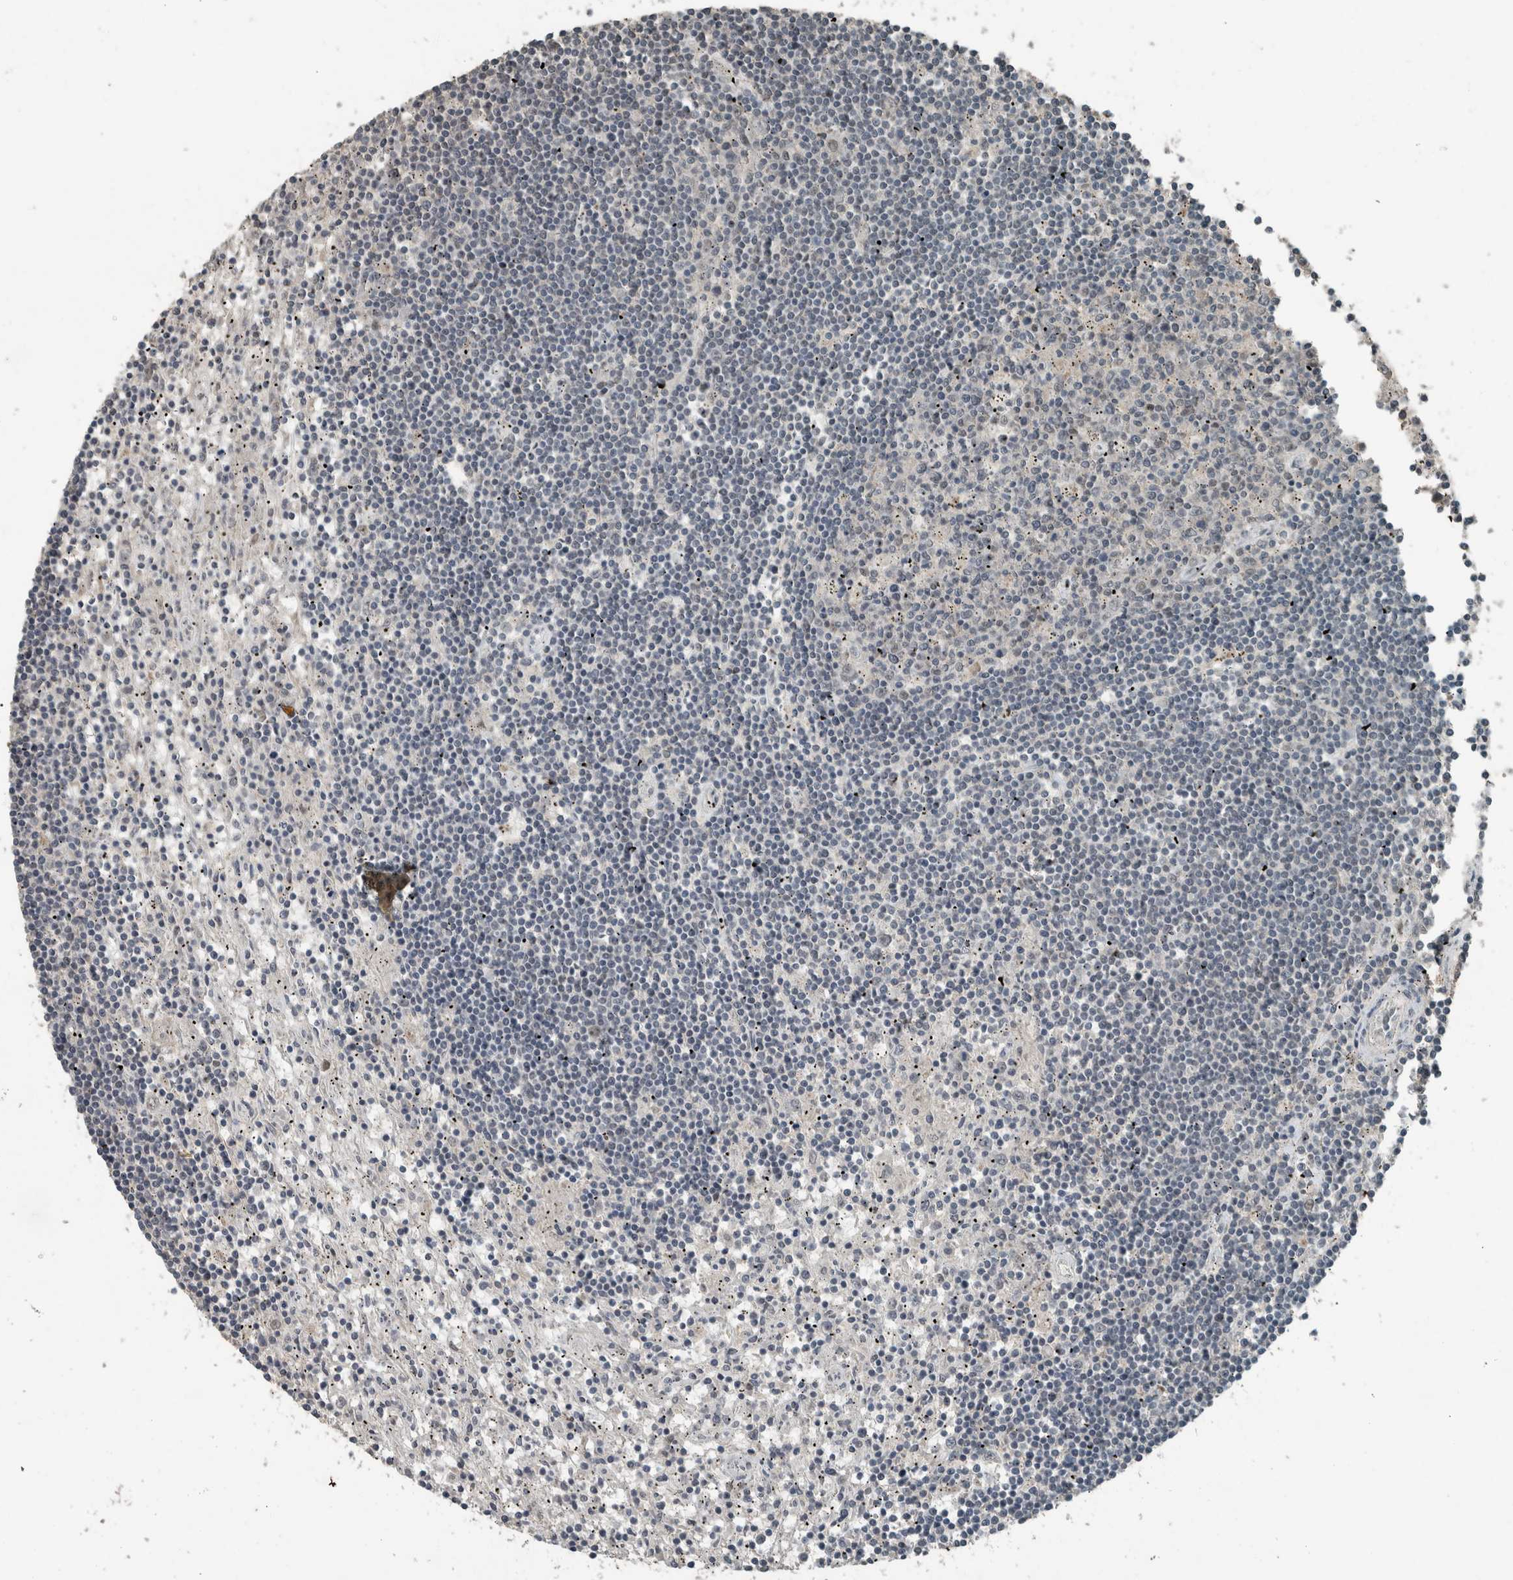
{"staining": {"intensity": "negative", "quantity": "none", "location": "none"}, "tissue": "lymphoma", "cell_type": "Tumor cells", "image_type": "cancer", "snomed": [{"axis": "morphology", "description": "Malignant lymphoma, non-Hodgkin's type, Low grade"}, {"axis": "topography", "description": "Spleen"}], "caption": "IHC of lymphoma exhibits no expression in tumor cells.", "gene": "ZNF24", "patient": {"sex": "male", "age": 76}}